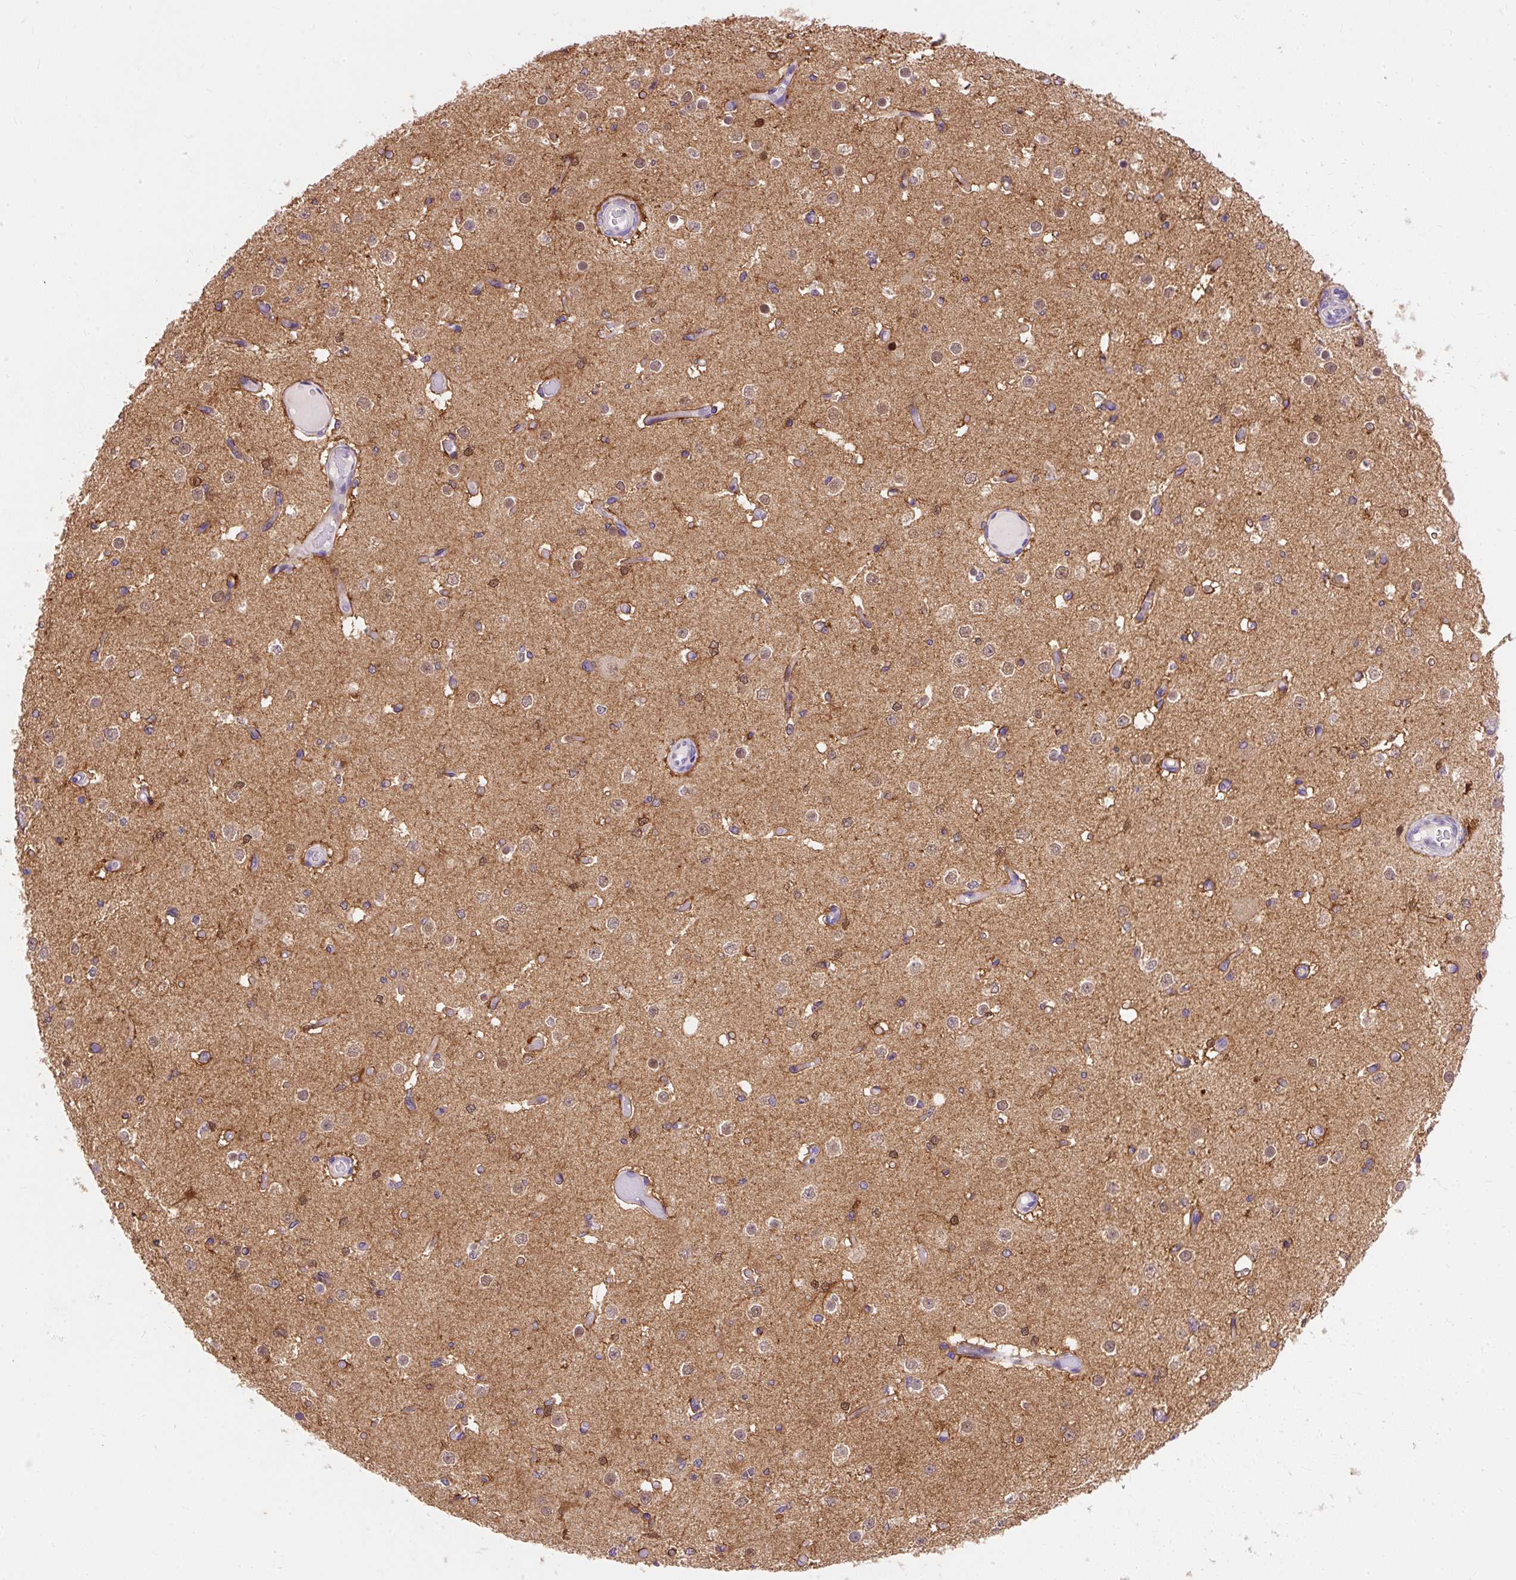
{"staining": {"intensity": "moderate", "quantity": ">75%", "location": "cytoplasmic/membranous"}, "tissue": "cerebral cortex", "cell_type": "Endothelial cells", "image_type": "normal", "snomed": [{"axis": "morphology", "description": "Normal tissue, NOS"}, {"axis": "morphology", "description": "Inflammation, NOS"}, {"axis": "topography", "description": "Cerebral cortex"}], "caption": "Human cerebral cortex stained with a protein marker demonstrates moderate staining in endothelial cells.", "gene": "OR4K15", "patient": {"sex": "male", "age": 6}}